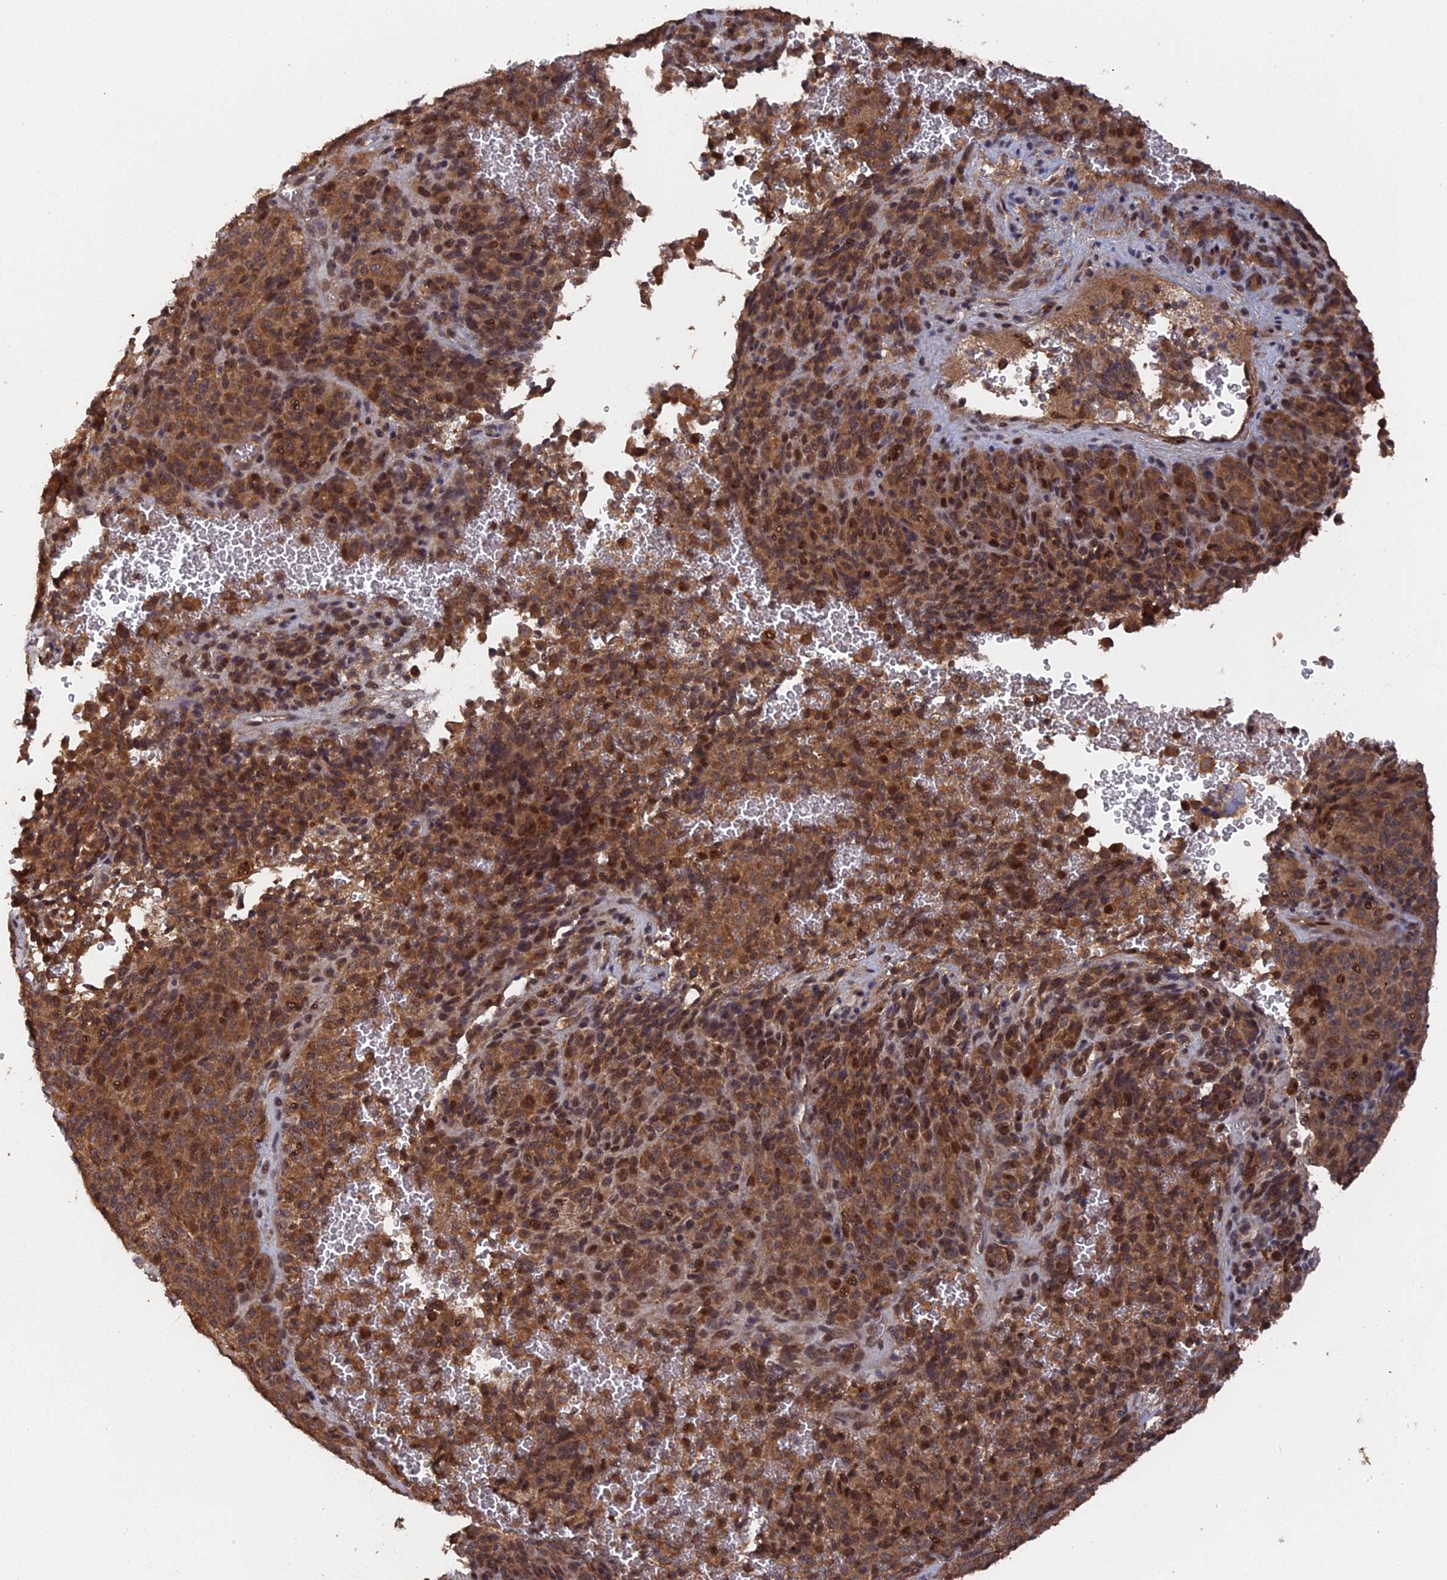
{"staining": {"intensity": "moderate", "quantity": ">75%", "location": "cytoplasmic/membranous,nuclear"}, "tissue": "melanoma", "cell_type": "Tumor cells", "image_type": "cancer", "snomed": [{"axis": "morphology", "description": "Malignant melanoma, Metastatic site"}, {"axis": "topography", "description": "Brain"}], "caption": "Human melanoma stained with a protein marker exhibits moderate staining in tumor cells.", "gene": "TELO2", "patient": {"sex": "female", "age": 56}}